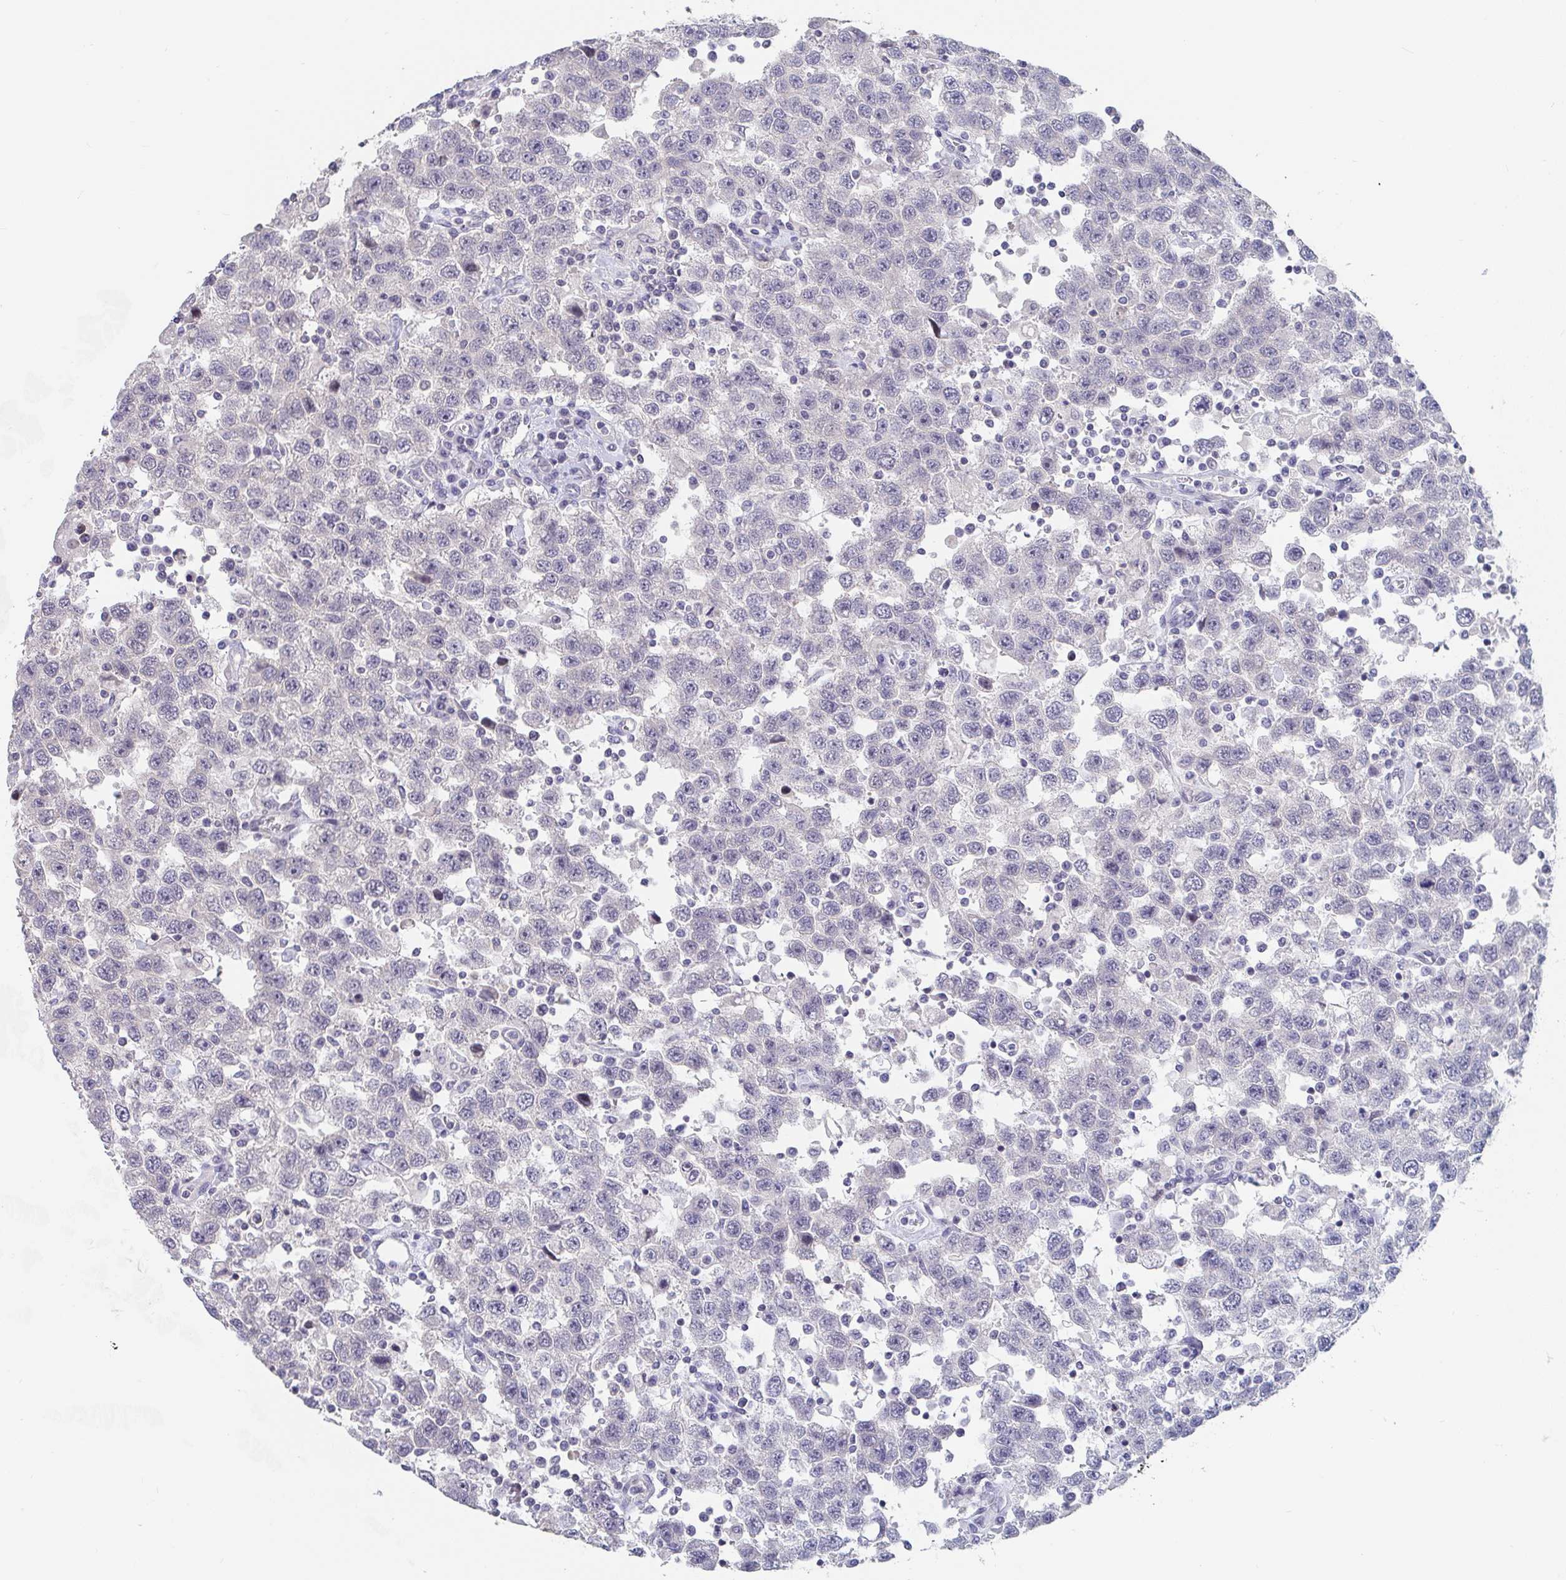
{"staining": {"intensity": "negative", "quantity": "none", "location": "none"}, "tissue": "testis cancer", "cell_type": "Tumor cells", "image_type": "cancer", "snomed": [{"axis": "morphology", "description": "Seminoma, NOS"}, {"axis": "topography", "description": "Testis"}], "caption": "Histopathology image shows no protein positivity in tumor cells of testis seminoma tissue.", "gene": "FAM156B", "patient": {"sex": "male", "age": 41}}